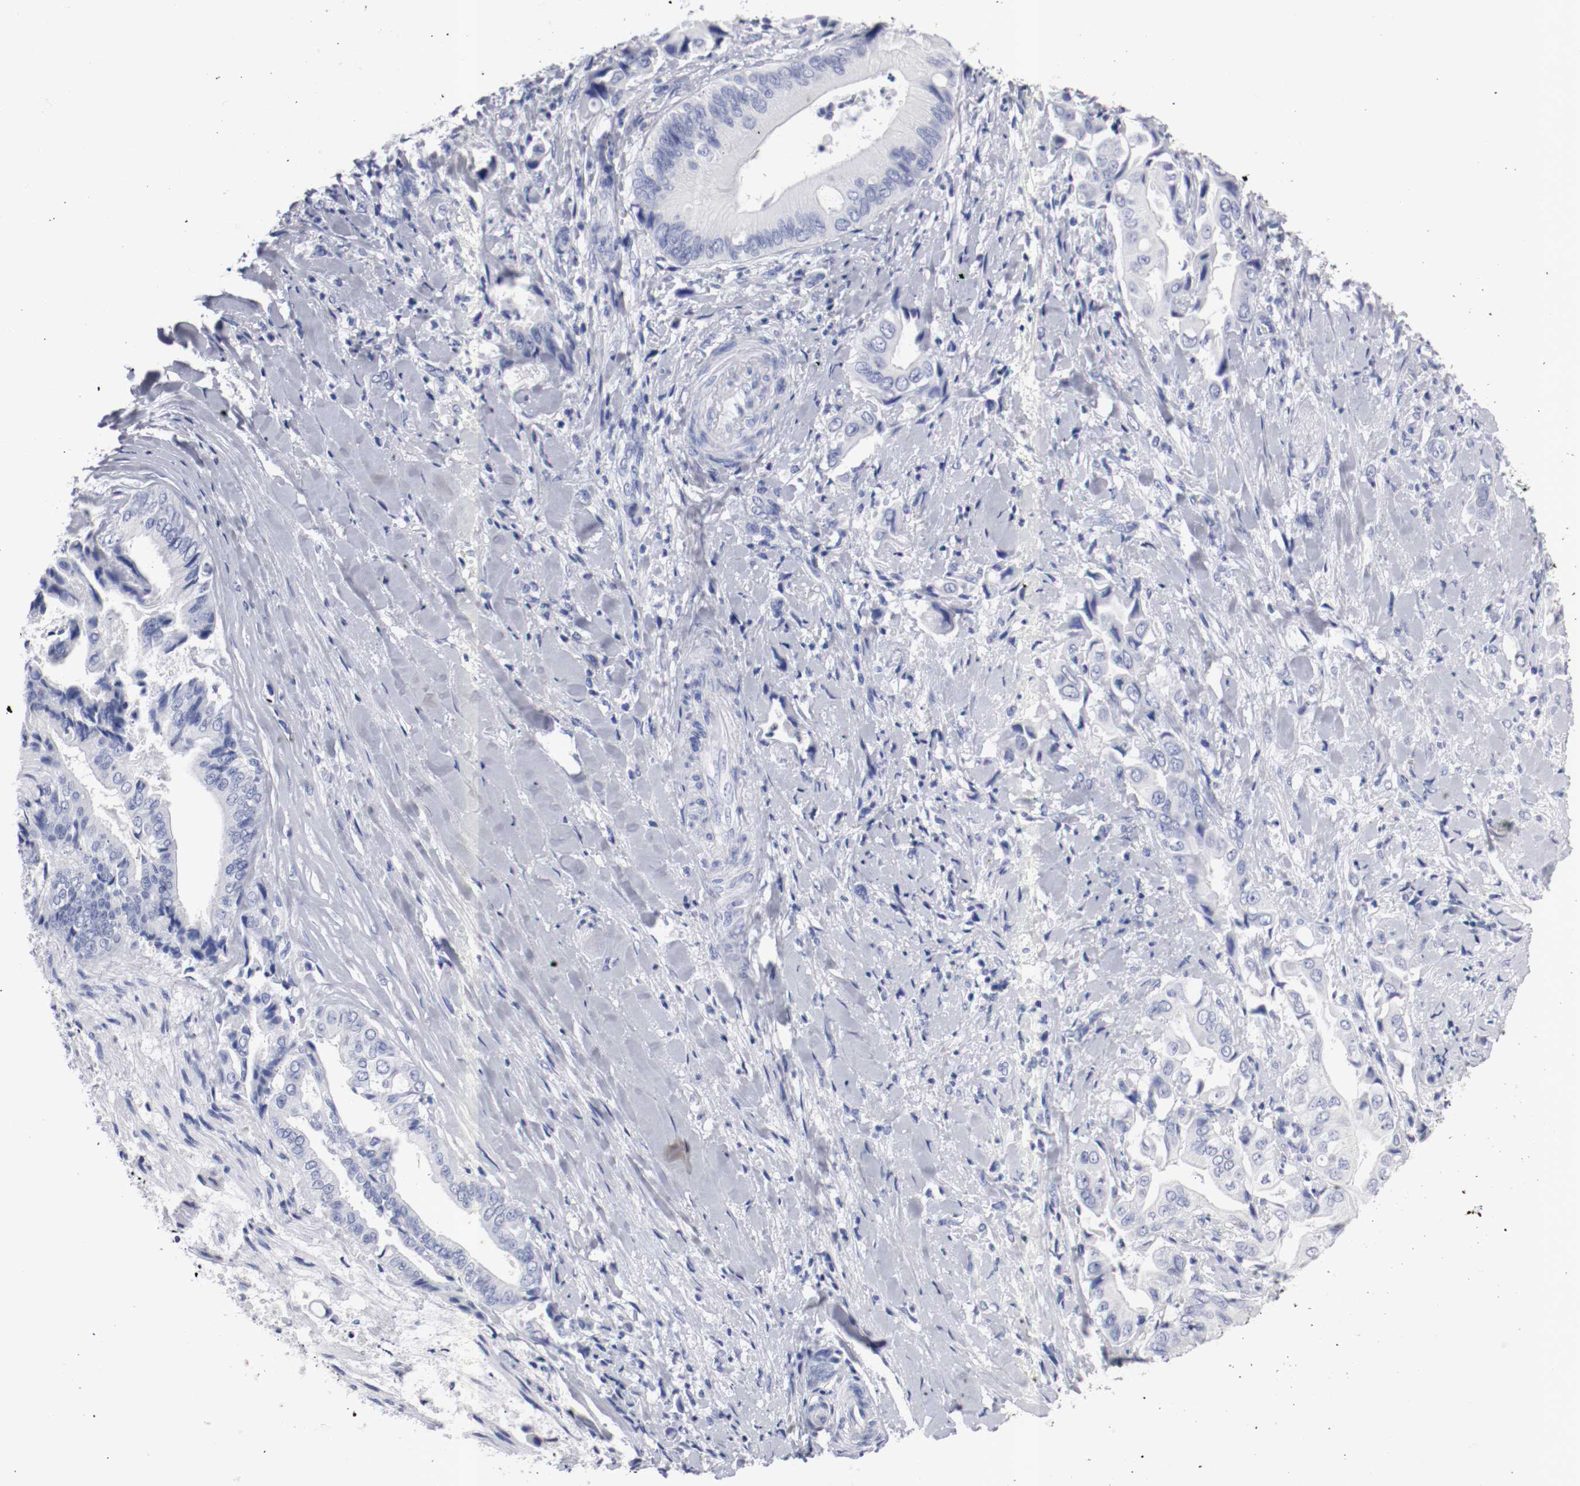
{"staining": {"intensity": "negative", "quantity": "none", "location": "none"}, "tissue": "liver cancer", "cell_type": "Tumor cells", "image_type": "cancer", "snomed": [{"axis": "morphology", "description": "Cholangiocarcinoma"}, {"axis": "topography", "description": "Liver"}], "caption": "Immunohistochemistry of liver cancer (cholangiocarcinoma) shows no staining in tumor cells.", "gene": "GAD1", "patient": {"sex": "male", "age": 58}}